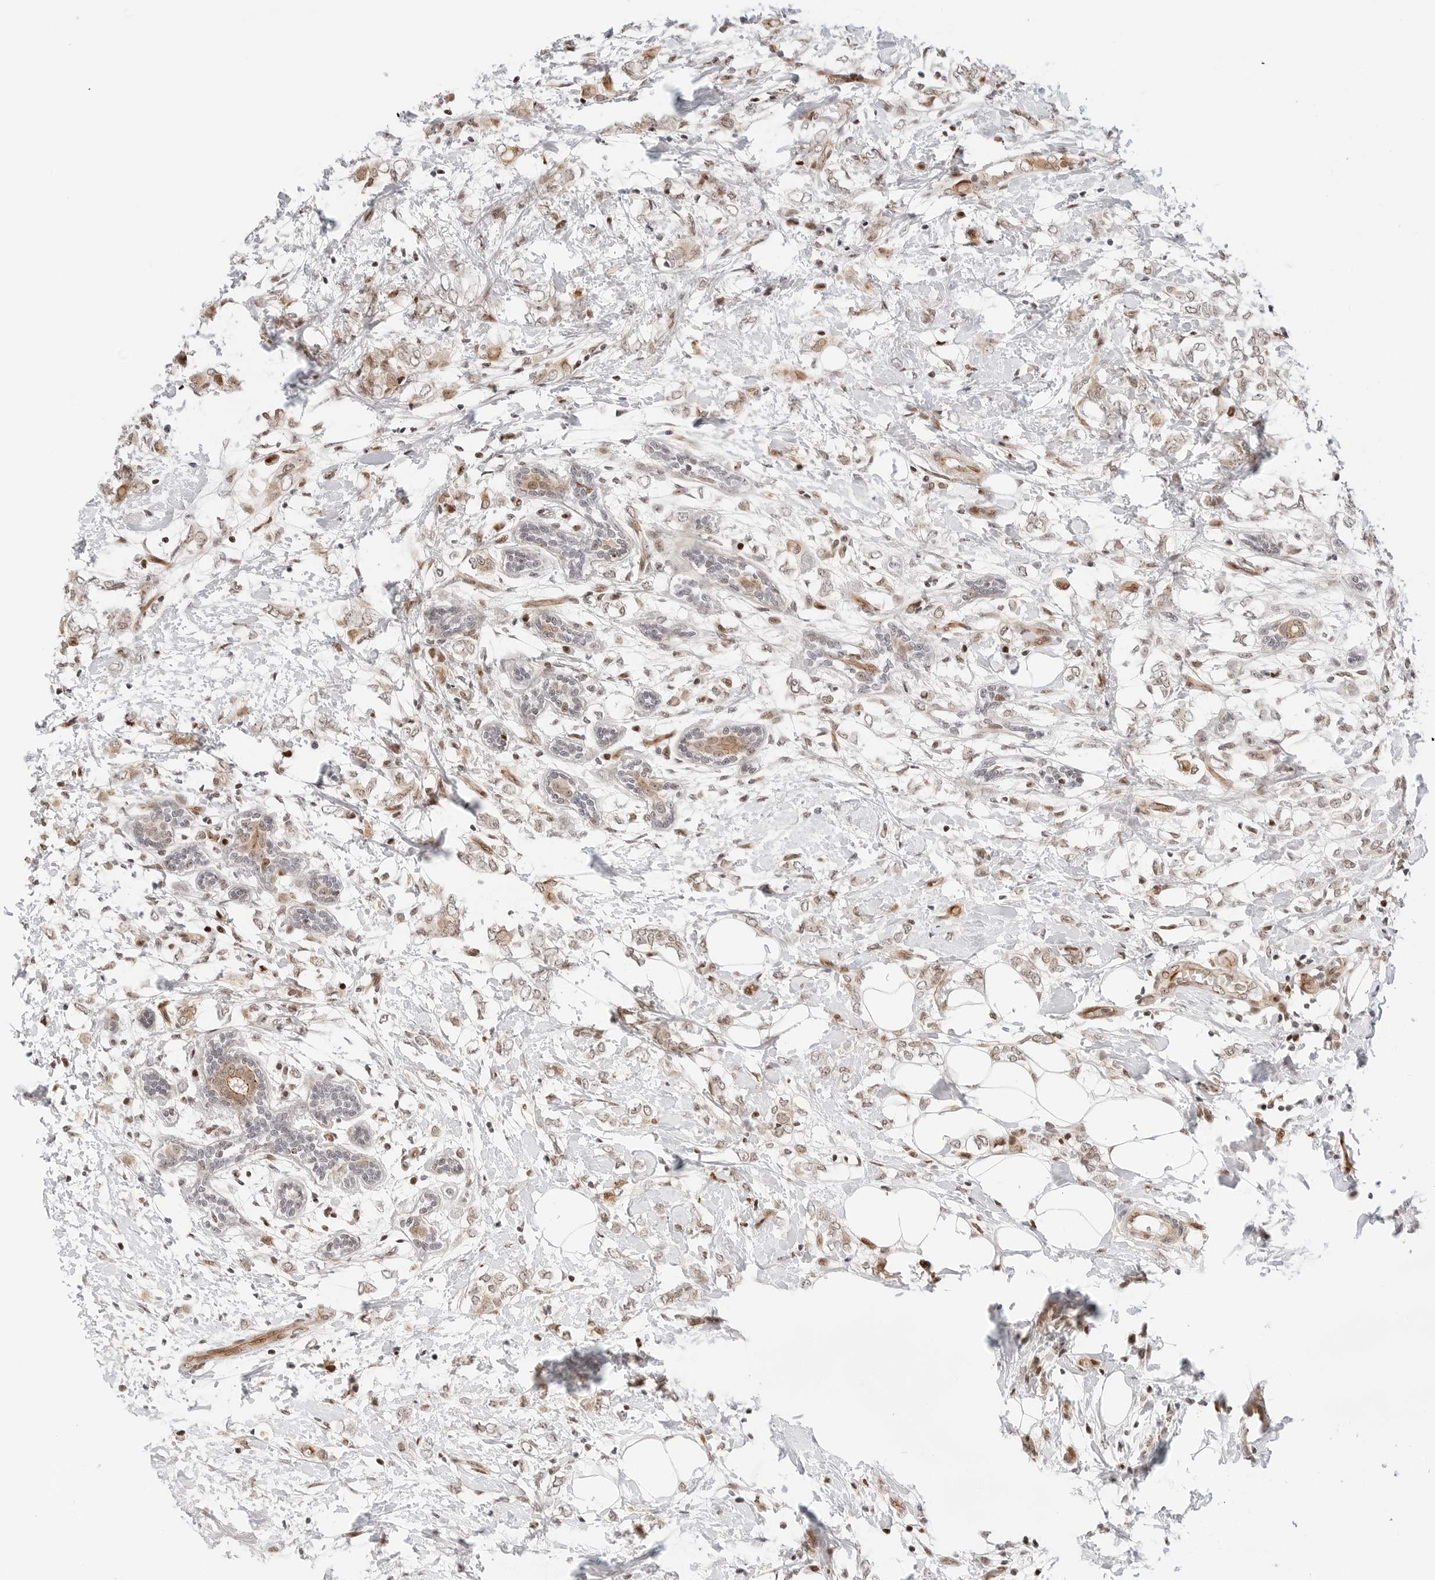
{"staining": {"intensity": "moderate", "quantity": "25%-75%", "location": "nuclear"}, "tissue": "breast cancer", "cell_type": "Tumor cells", "image_type": "cancer", "snomed": [{"axis": "morphology", "description": "Normal tissue, NOS"}, {"axis": "morphology", "description": "Lobular carcinoma"}, {"axis": "topography", "description": "Breast"}], "caption": "Protein positivity by IHC demonstrates moderate nuclear staining in about 25%-75% of tumor cells in breast lobular carcinoma.", "gene": "ZNF613", "patient": {"sex": "female", "age": 47}}